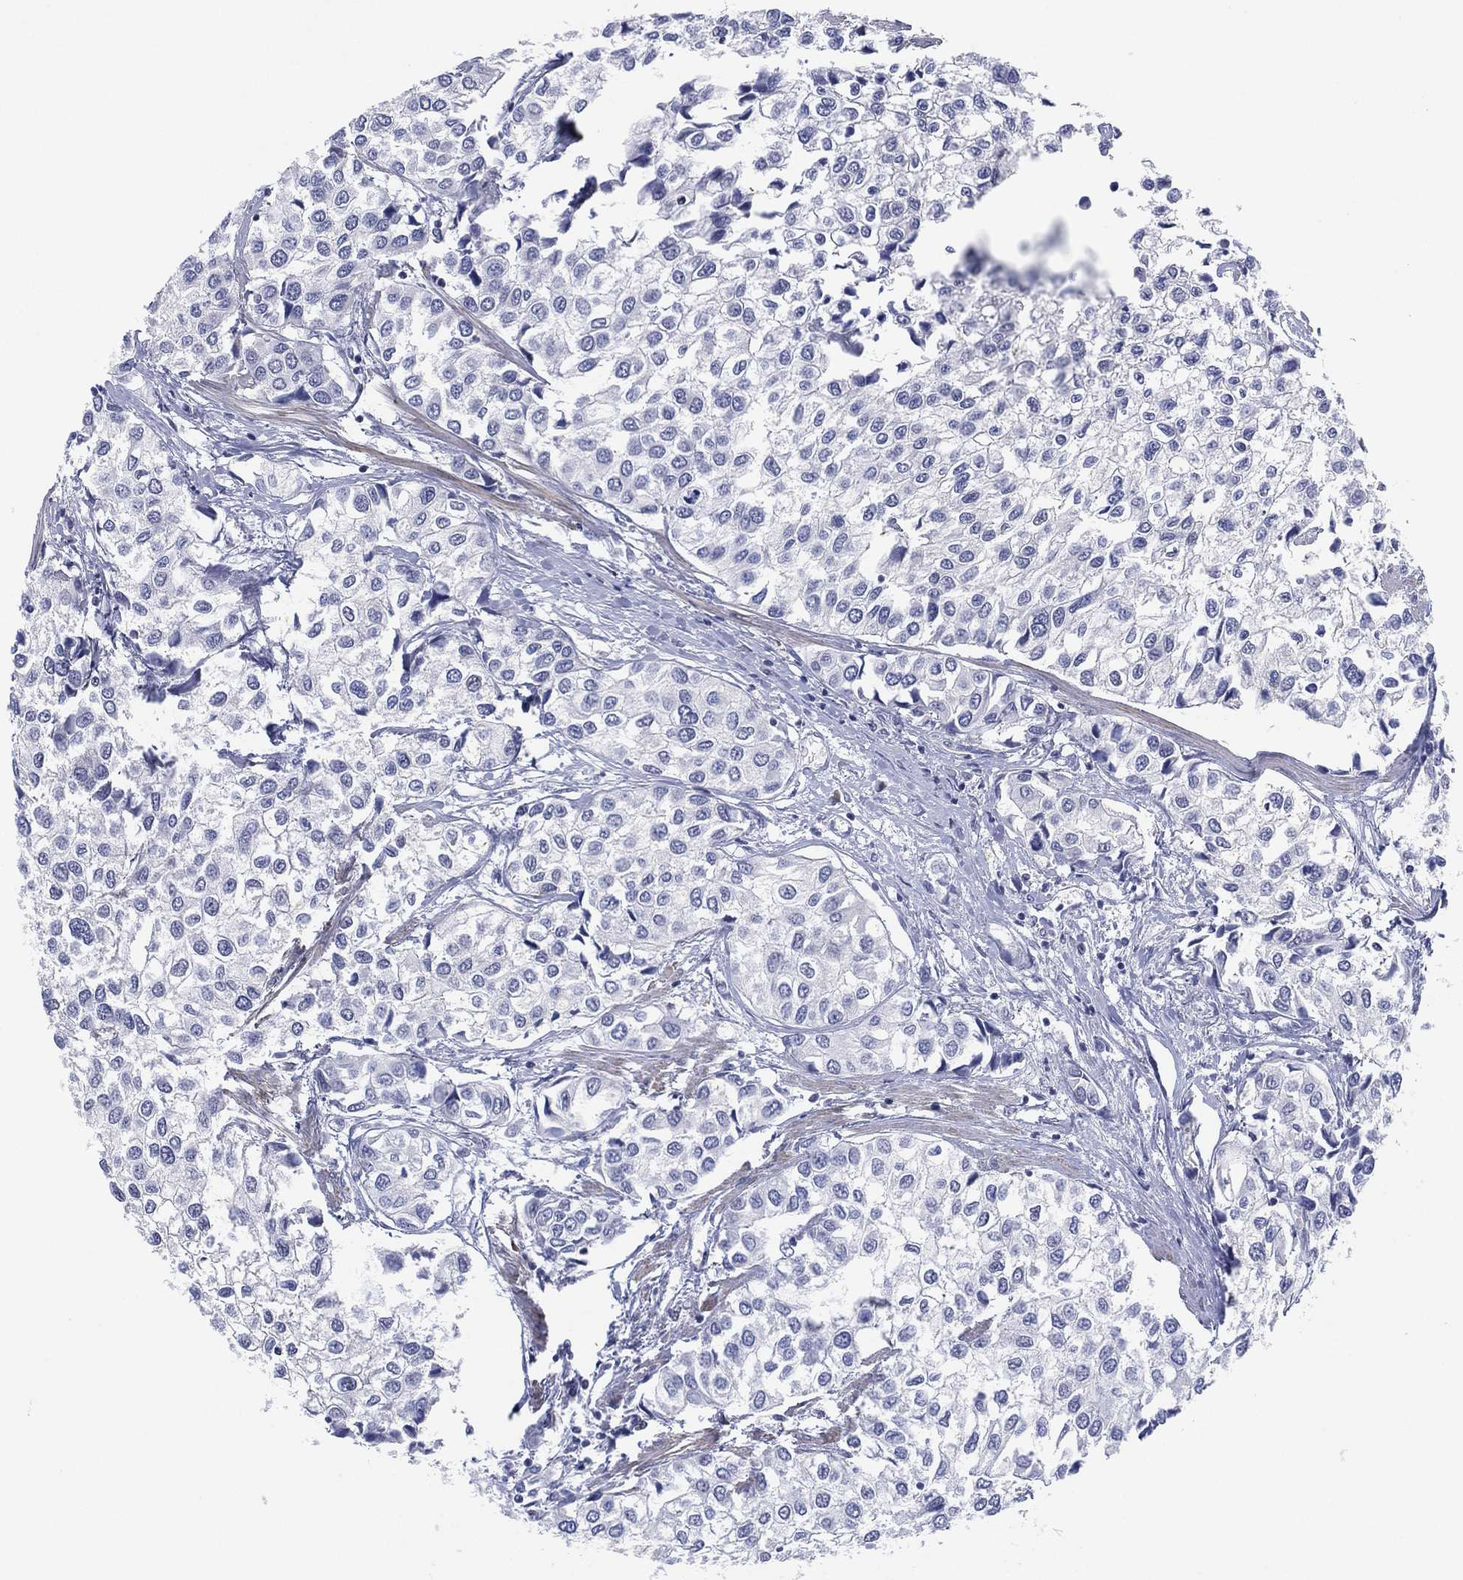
{"staining": {"intensity": "negative", "quantity": "none", "location": "none"}, "tissue": "urothelial cancer", "cell_type": "Tumor cells", "image_type": "cancer", "snomed": [{"axis": "morphology", "description": "Urothelial carcinoma, High grade"}, {"axis": "topography", "description": "Urinary bladder"}], "caption": "This image is of high-grade urothelial carcinoma stained with immunohistochemistry (IHC) to label a protein in brown with the nuclei are counter-stained blue. There is no staining in tumor cells.", "gene": "SLC4A4", "patient": {"sex": "male", "age": 73}}